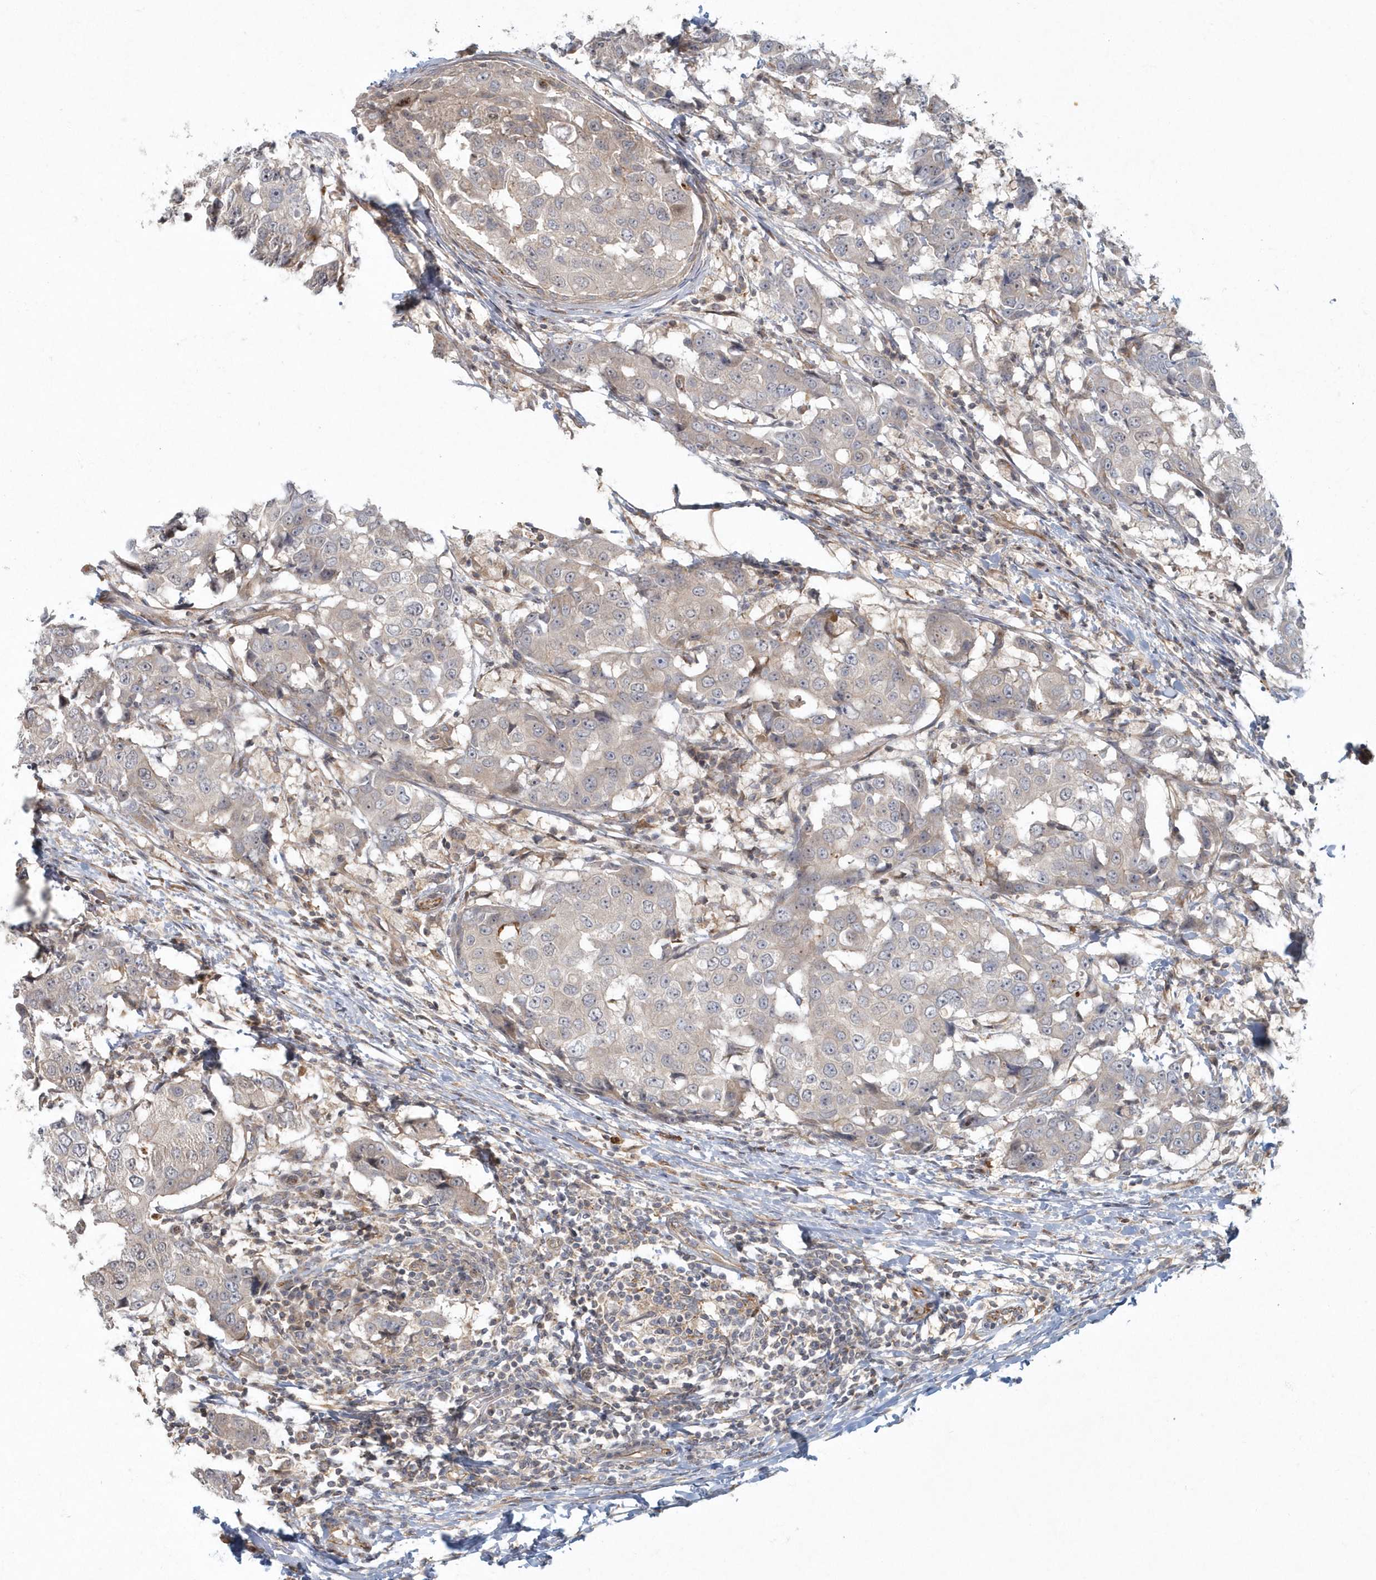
{"staining": {"intensity": "negative", "quantity": "none", "location": "none"}, "tissue": "breast cancer", "cell_type": "Tumor cells", "image_type": "cancer", "snomed": [{"axis": "morphology", "description": "Duct carcinoma"}, {"axis": "topography", "description": "Breast"}], "caption": "A histopathology image of human breast cancer (intraductal carcinoma) is negative for staining in tumor cells. (Immunohistochemistry (ihc), brightfield microscopy, high magnification).", "gene": "ARHGEF38", "patient": {"sex": "female", "age": 27}}